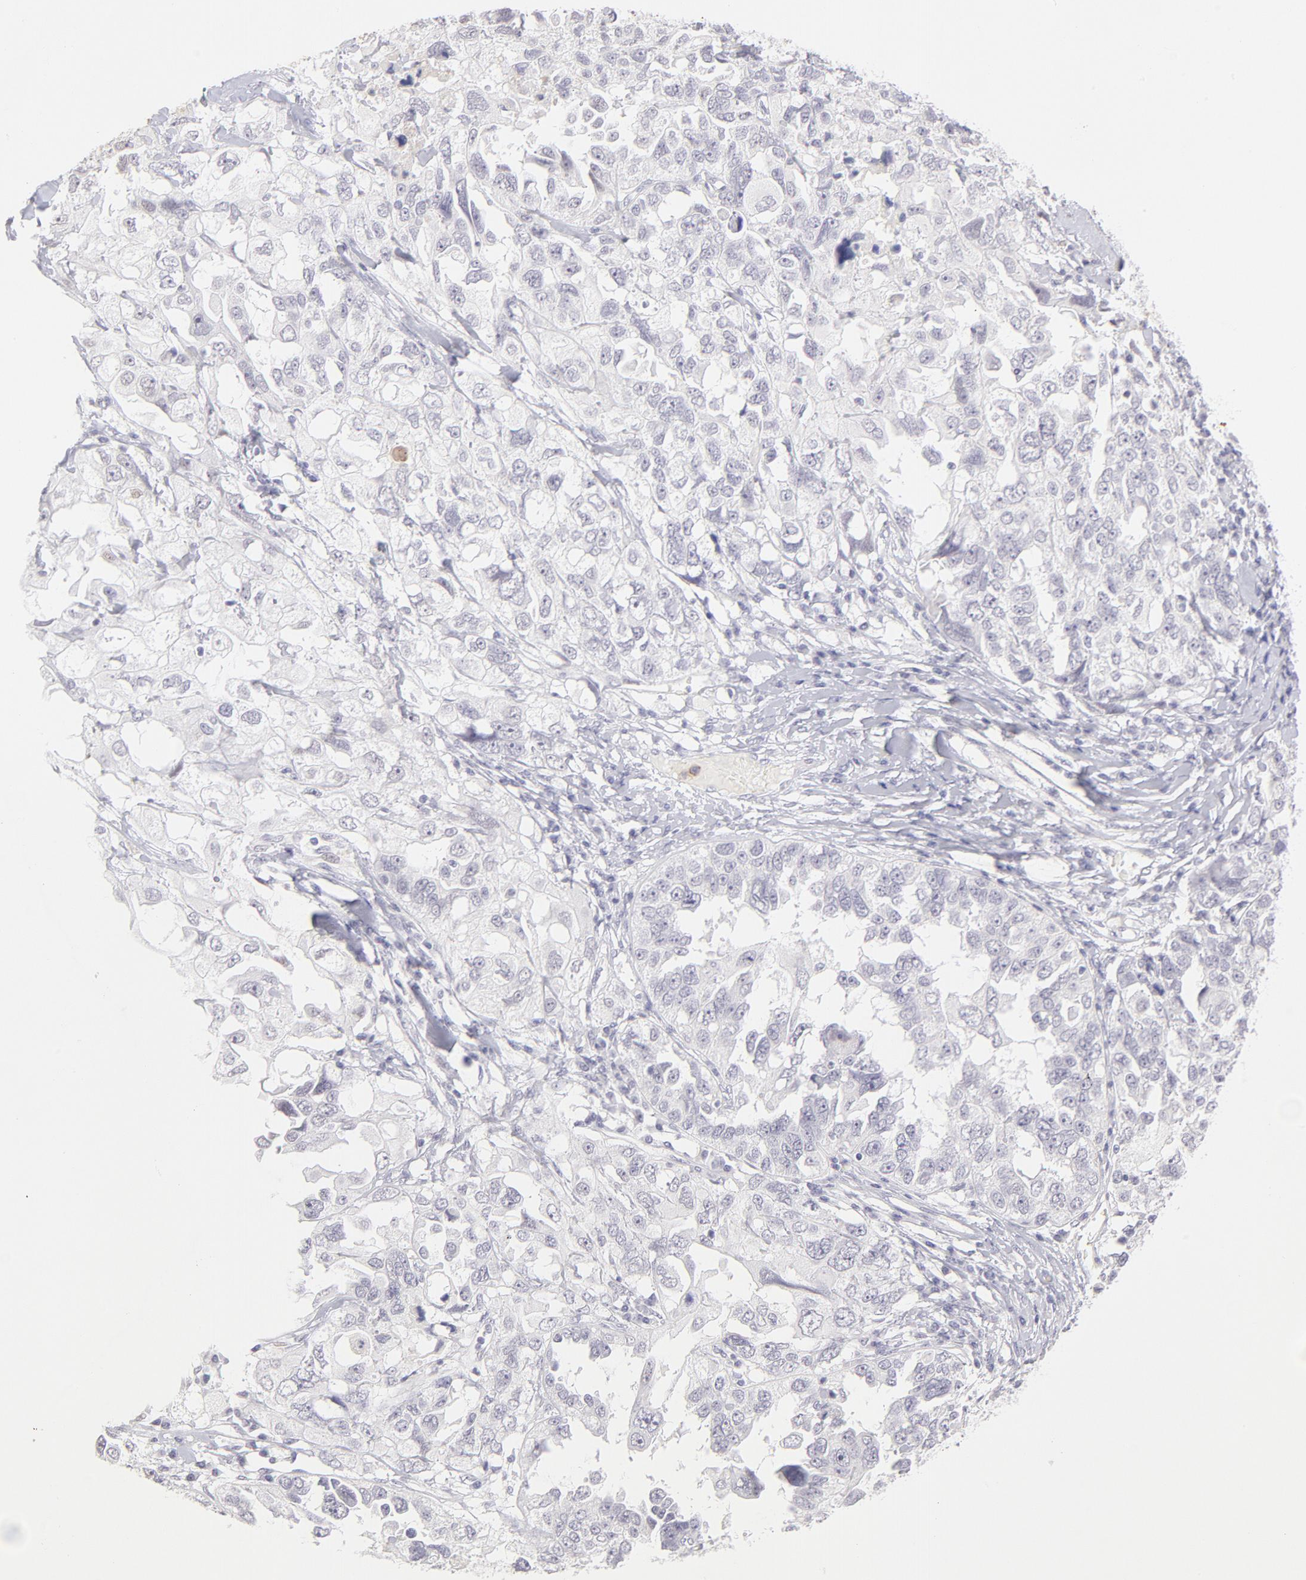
{"staining": {"intensity": "negative", "quantity": "none", "location": "none"}, "tissue": "ovarian cancer", "cell_type": "Tumor cells", "image_type": "cancer", "snomed": [{"axis": "morphology", "description": "Cystadenocarcinoma, serous, NOS"}, {"axis": "topography", "description": "Ovary"}], "caption": "High magnification brightfield microscopy of ovarian cancer stained with DAB (3,3'-diaminobenzidine) (brown) and counterstained with hematoxylin (blue): tumor cells show no significant positivity.", "gene": "LTB4R", "patient": {"sex": "female", "age": 82}}